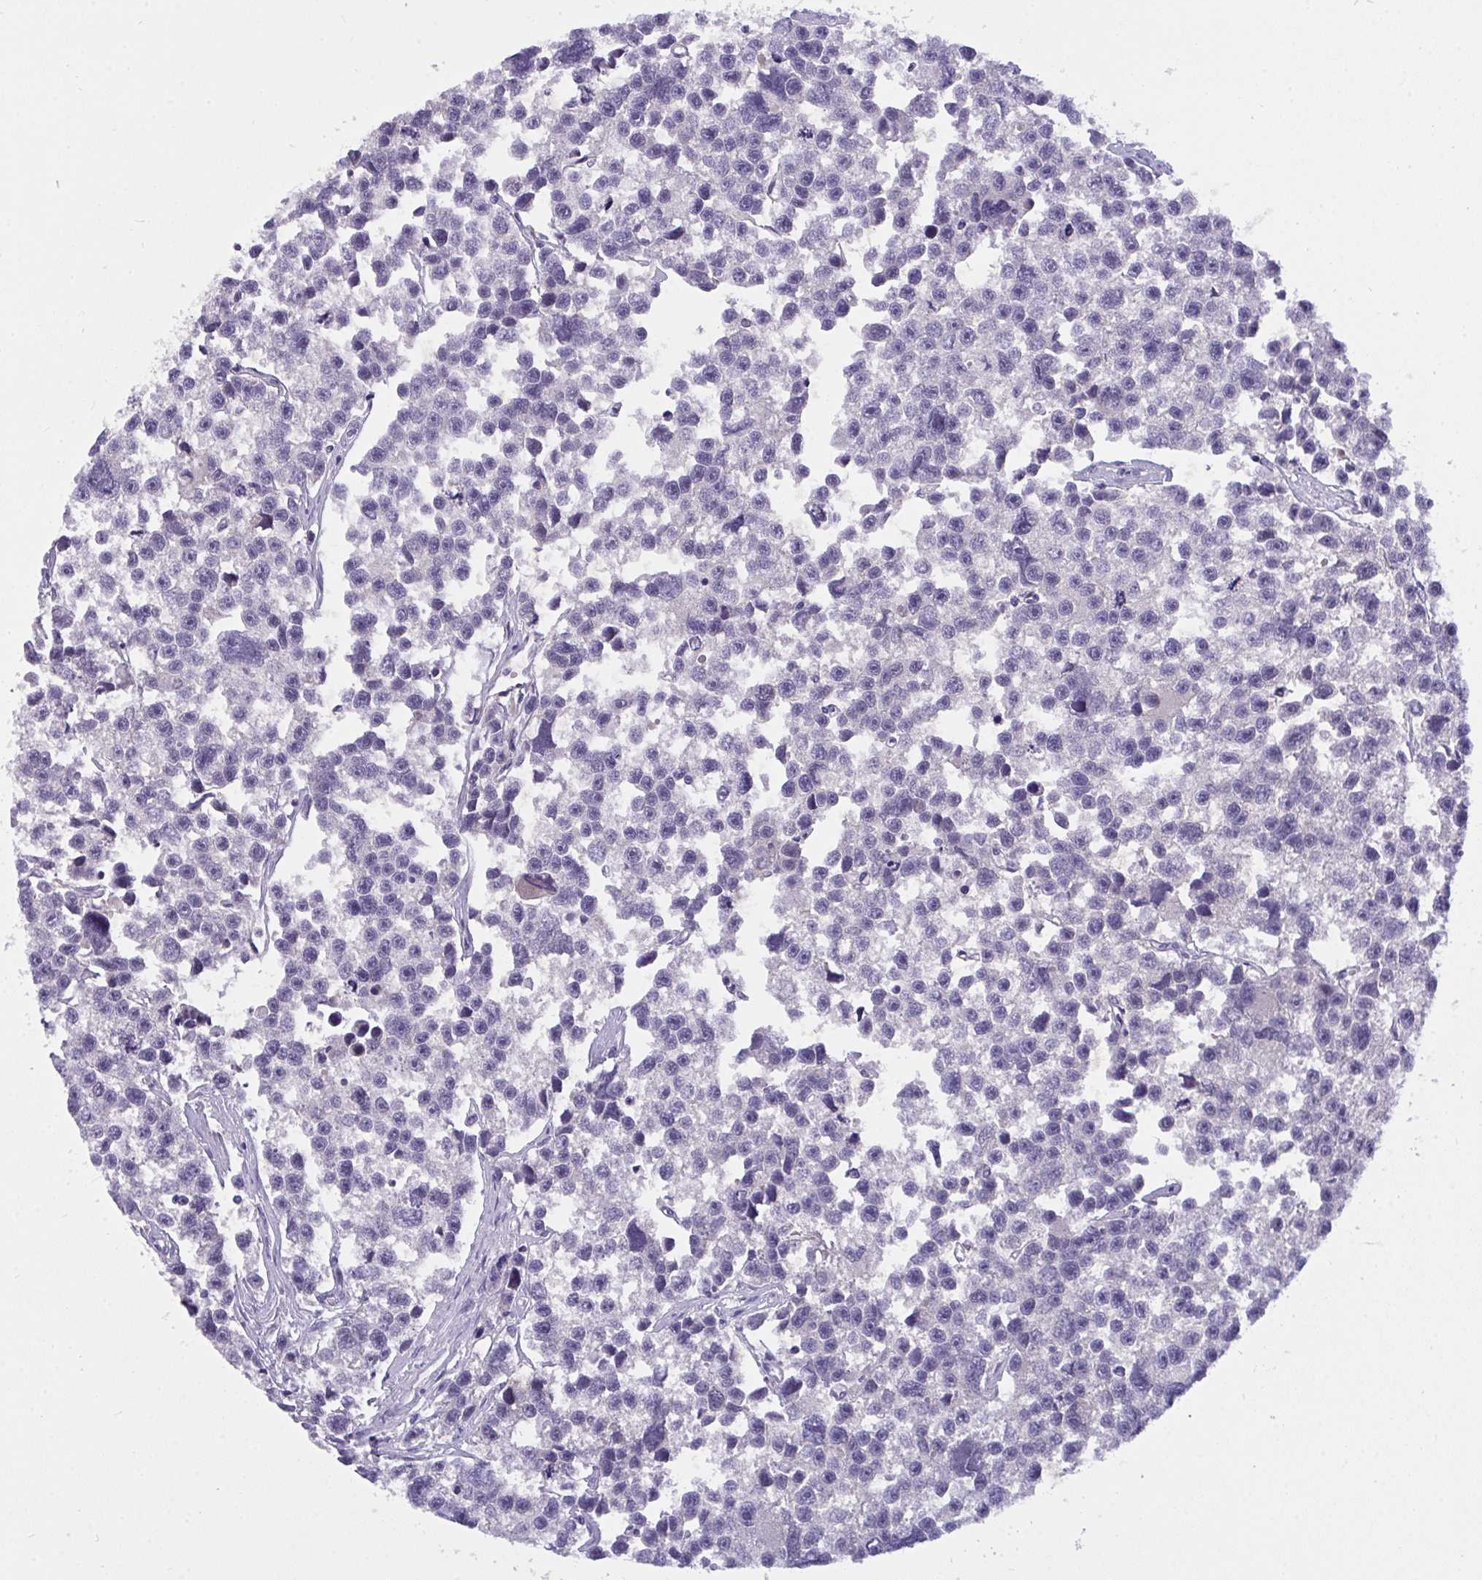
{"staining": {"intensity": "negative", "quantity": "none", "location": "none"}, "tissue": "testis cancer", "cell_type": "Tumor cells", "image_type": "cancer", "snomed": [{"axis": "morphology", "description": "Seminoma, NOS"}, {"axis": "topography", "description": "Testis"}], "caption": "Immunohistochemistry image of neoplastic tissue: testis cancer stained with DAB (3,3'-diaminobenzidine) displays no significant protein positivity in tumor cells.", "gene": "SEMA6B", "patient": {"sex": "male", "age": 26}}